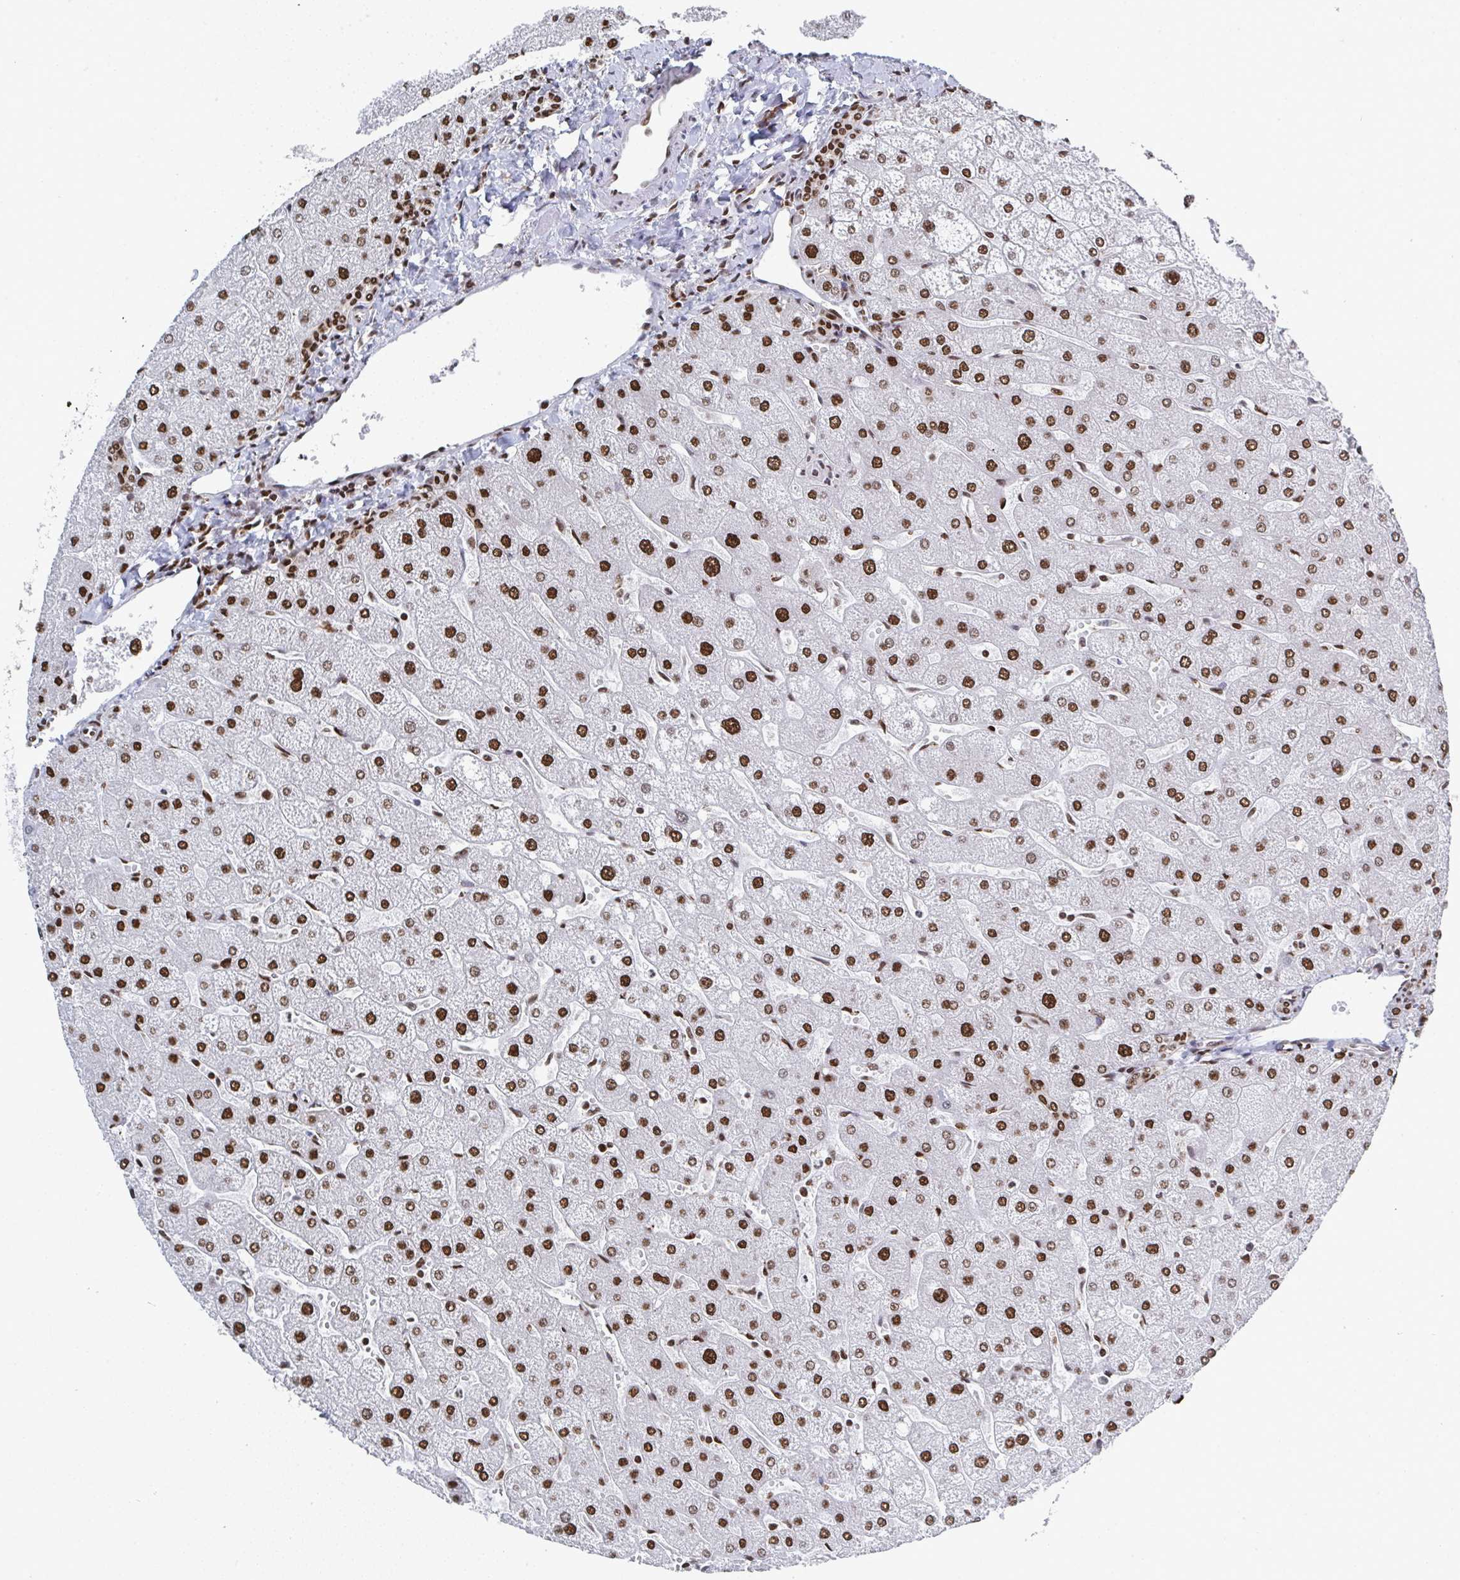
{"staining": {"intensity": "moderate", "quantity": ">75%", "location": "nuclear"}, "tissue": "liver", "cell_type": "Cholangiocytes", "image_type": "normal", "snomed": [{"axis": "morphology", "description": "Normal tissue, NOS"}, {"axis": "topography", "description": "Liver"}], "caption": "Immunohistochemistry of benign human liver shows medium levels of moderate nuclear staining in approximately >75% of cholangiocytes.", "gene": "GAR1", "patient": {"sex": "male", "age": 67}}